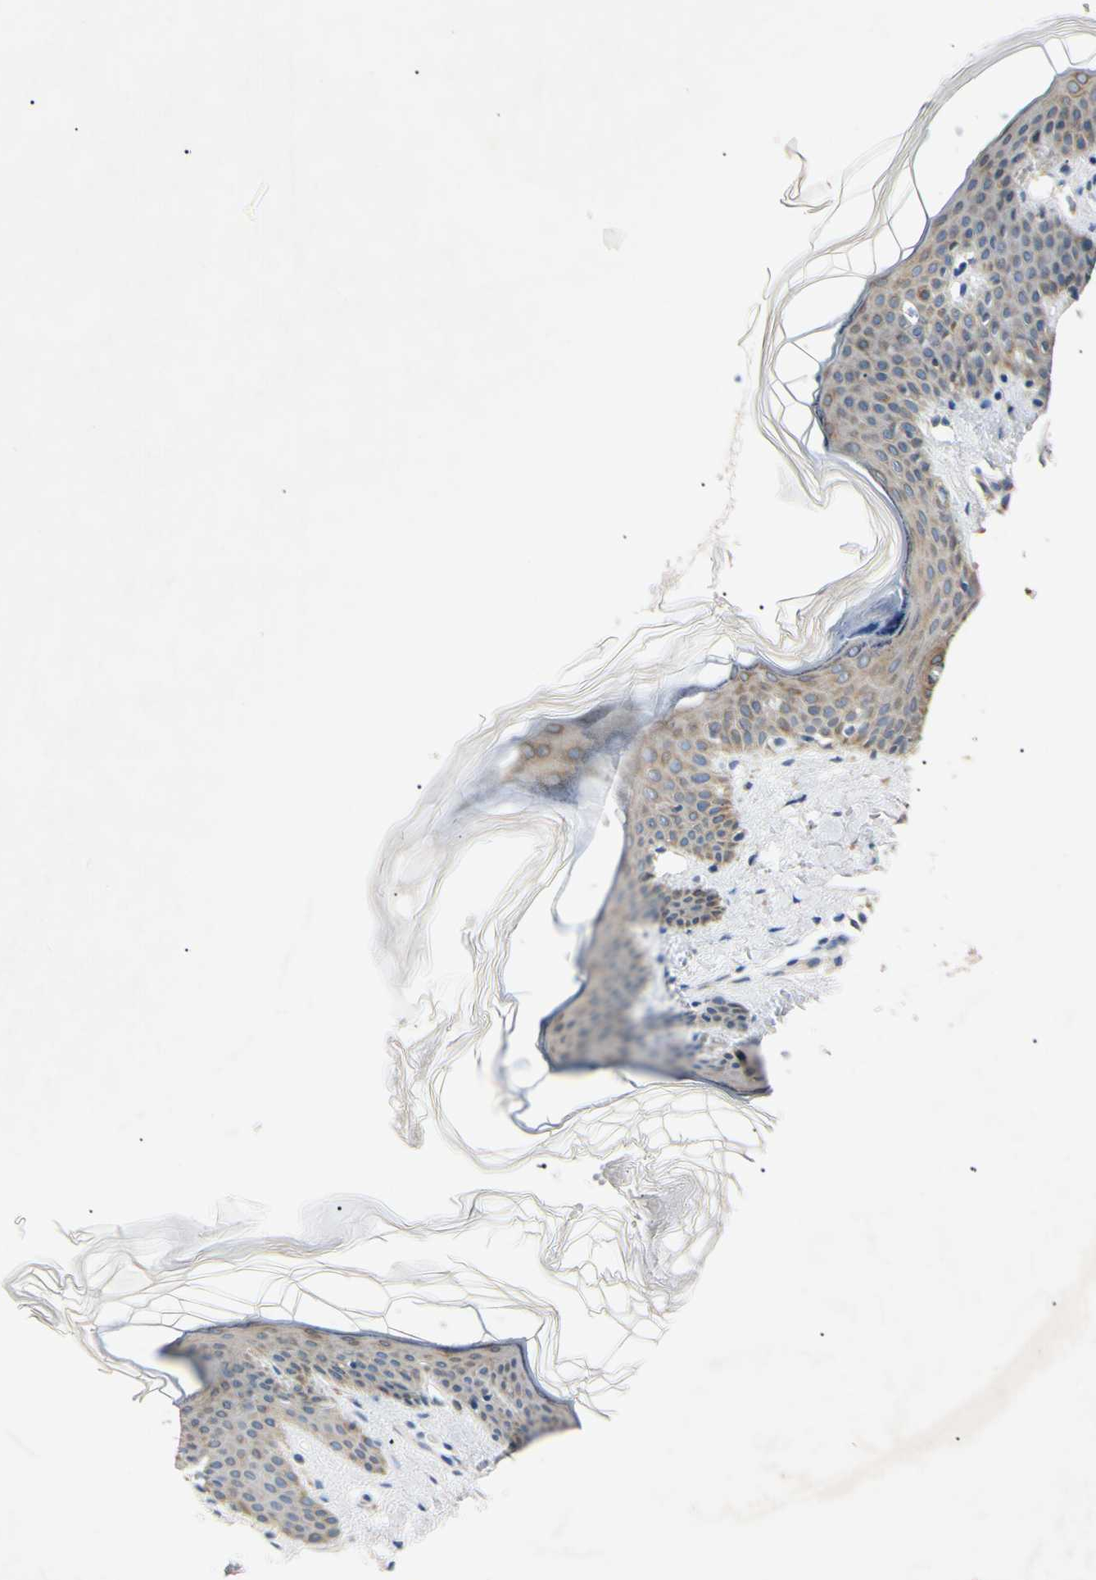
{"staining": {"intensity": "negative", "quantity": "none", "location": "none"}, "tissue": "skin", "cell_type": "Fibroblasts", "image_type": "normal", "snomed": [{"axis": "morphology", "description": "Normal tissue, NOS"}, {"axis": "topography", "description": "Skin"}], "caption": "This is a photomicrograph of IHC staining of unremarkable skin, which shows no expression in fibroblasts.", "gene": "DNAJB12", "patient": {"sex": "female", "age": 17}}